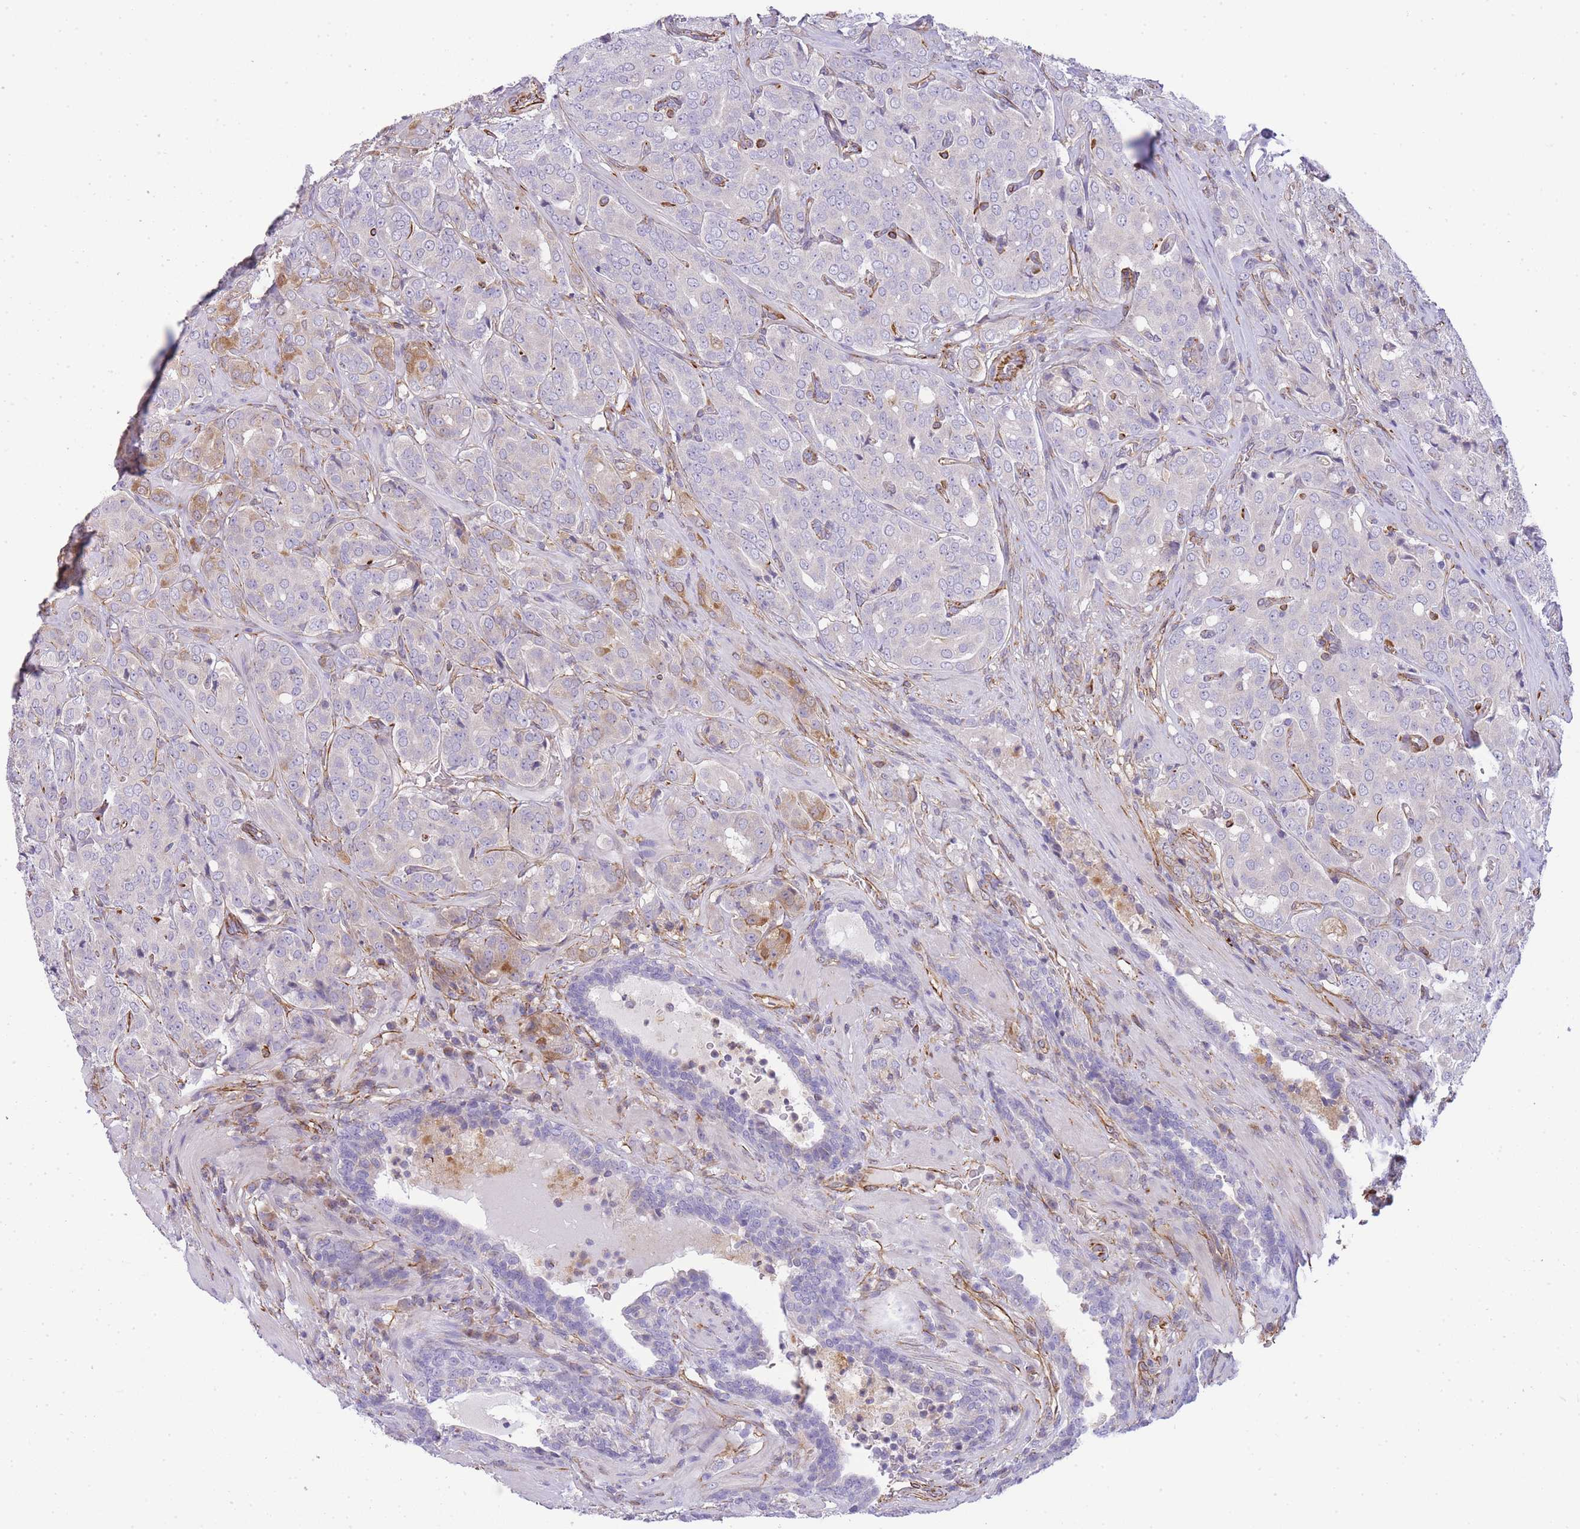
{"staining": {"intensity": "negative", "quantity": "none", "location": "none"}, "tissue": "prostate cancer", "cell_type": "Tumor cells", "image_type": "cancer", "snomed": [{"axis": "morphology", "description": "Adenocarcinoma, High grade"}, {"axis": "topography", "description": "Prostate"}], "caption": "High power microscopy photomicrograph of an immunohistochemistry (IHC) image of prostate cancer (high-grade adenocarcinoma), revealing no significant staining in tumor cells.", "gene": "ECPAS", "patient": {"sex": "male", "age": 68}}